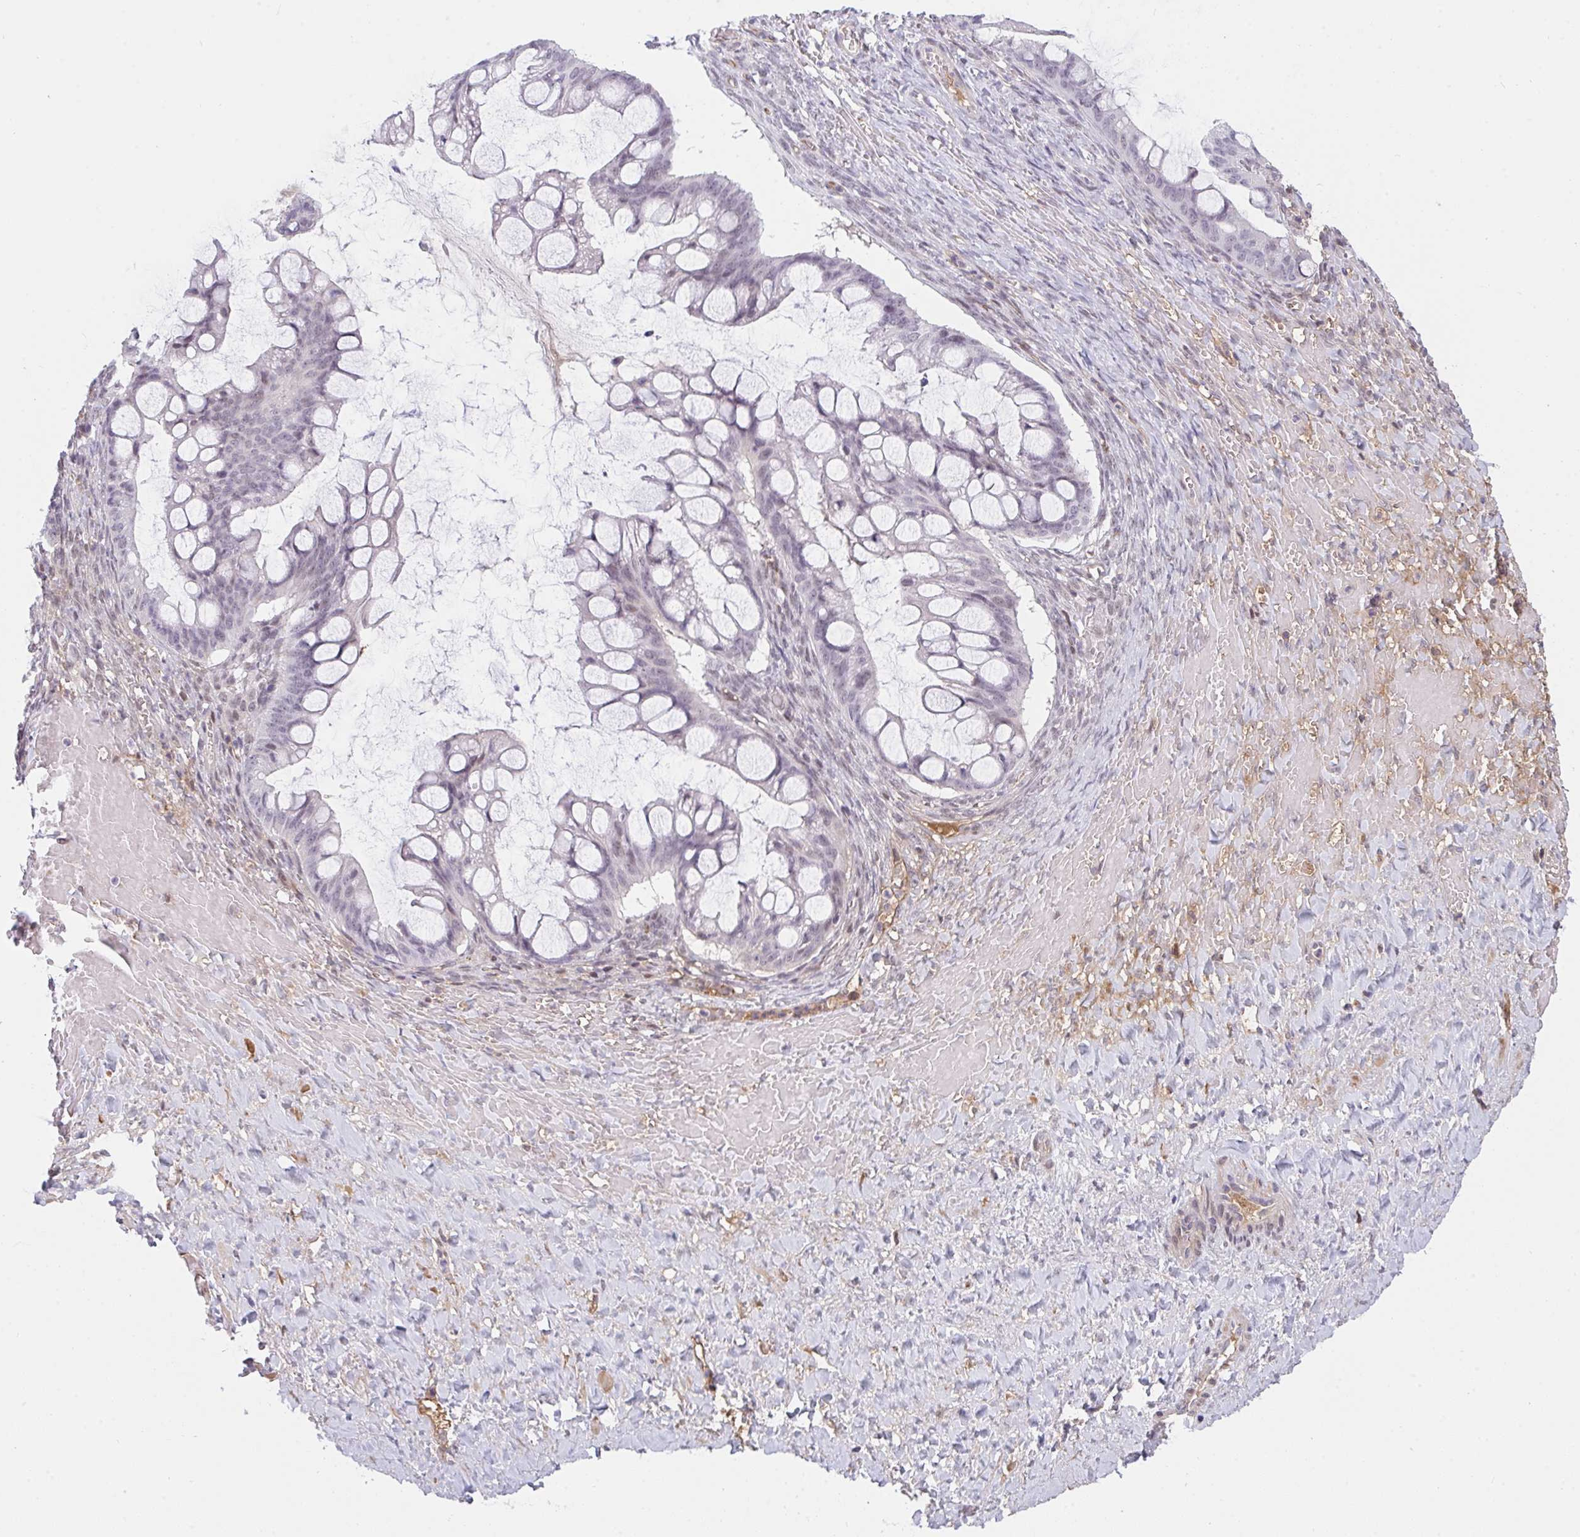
{"staining": {"intensity": "weak", "quantity": "<25%", "location": "nuclear"}, "tissue": "ovarian cancer", "cell_type": "Tumor cells", "image_type": "cancer", "snomed": [{"axis": "morphology", "description": "Cystadenocarcinoma, mucinous, NOS"}, {"axis": "topography", "description": "Ovary"}], "caption": "An immunohistochemistry photomicrograph of ovarian mucinous cystadenocarcinoma is shown. There is no staining in tumor cells of ovarian mucinous cystadenocarcinoma. Brightfield microscopy of IHC stained with DAB (3,3'-diaminobenzidine) (brown) and hematoxylin (blue), captured at high magnification.", "gene": "DSCAML1", "patient": {"sex": "female", "age": 73}}